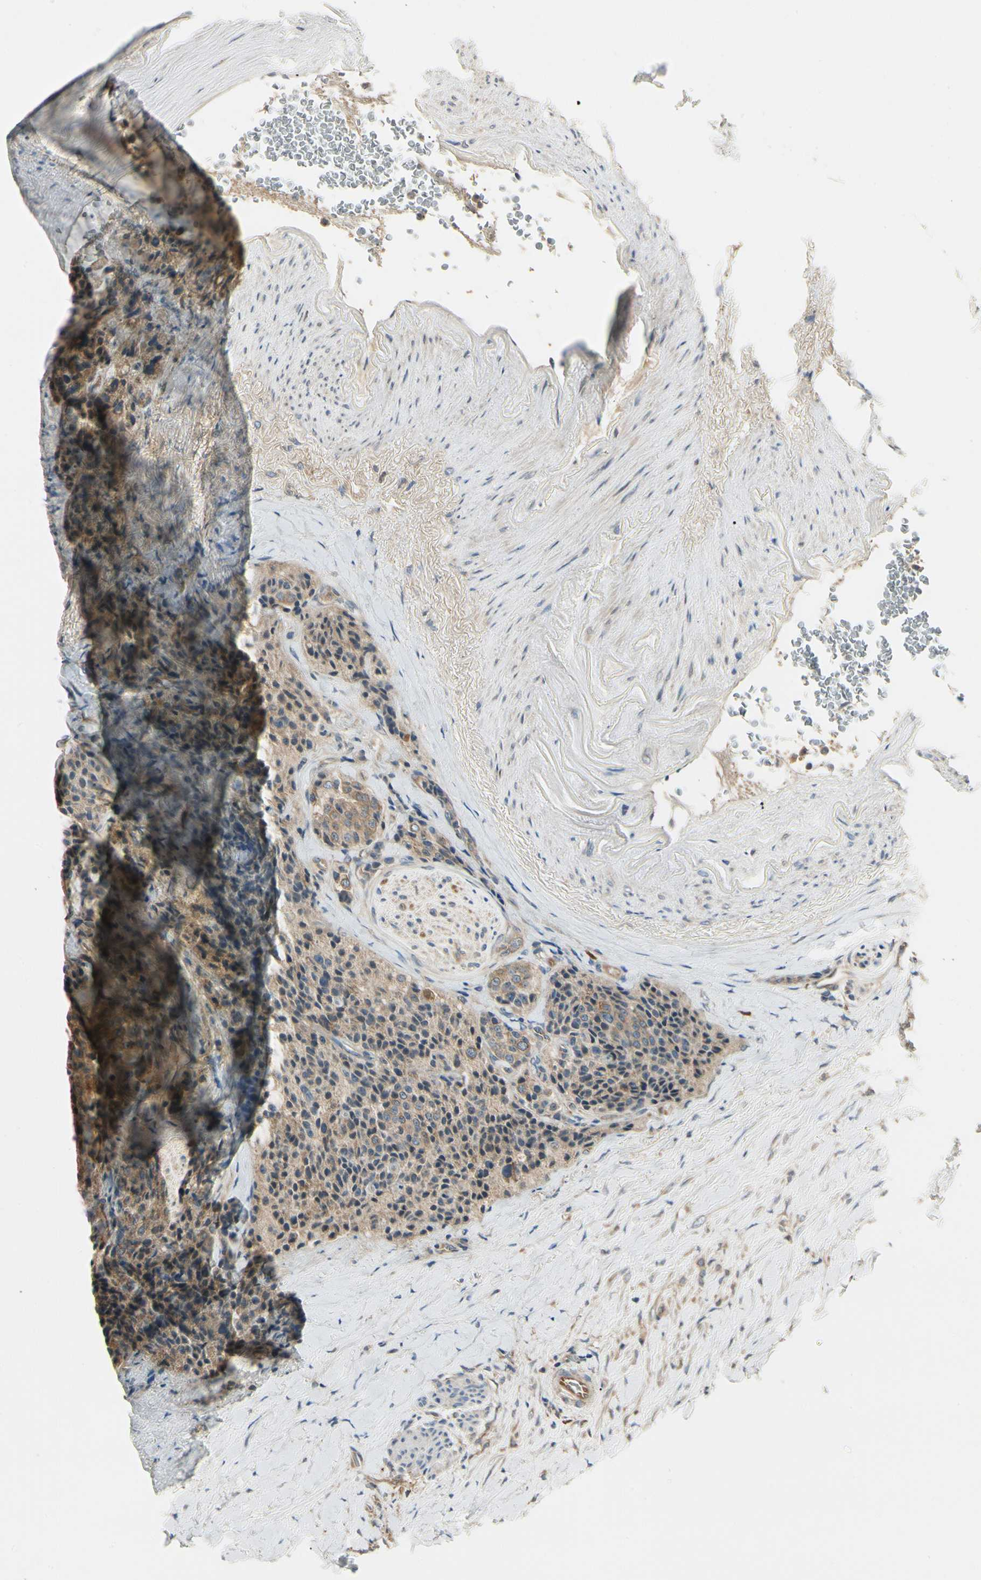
{"staining": {"intensity": "moderate", "quantity": ">75%", "location": "cytoplasmic/membranous"}, "tissue": "carcinoid", "cell_type": "Tumor cells", "image_type": "cancer", "snomed": [{"axis": "morphology", "description": "Carcinoid, malignant, NOS"}, {"axis": "topography", "description": "Colon"}], "caption": "Immunohistochemical staining of human carcinoid reveals medium levels of moderate cytoplasmic/membranous staining in approximately >75% of tumor cells.", "gene": "NME1-NME2", "patient": {"sex": "female", "age": 61}}